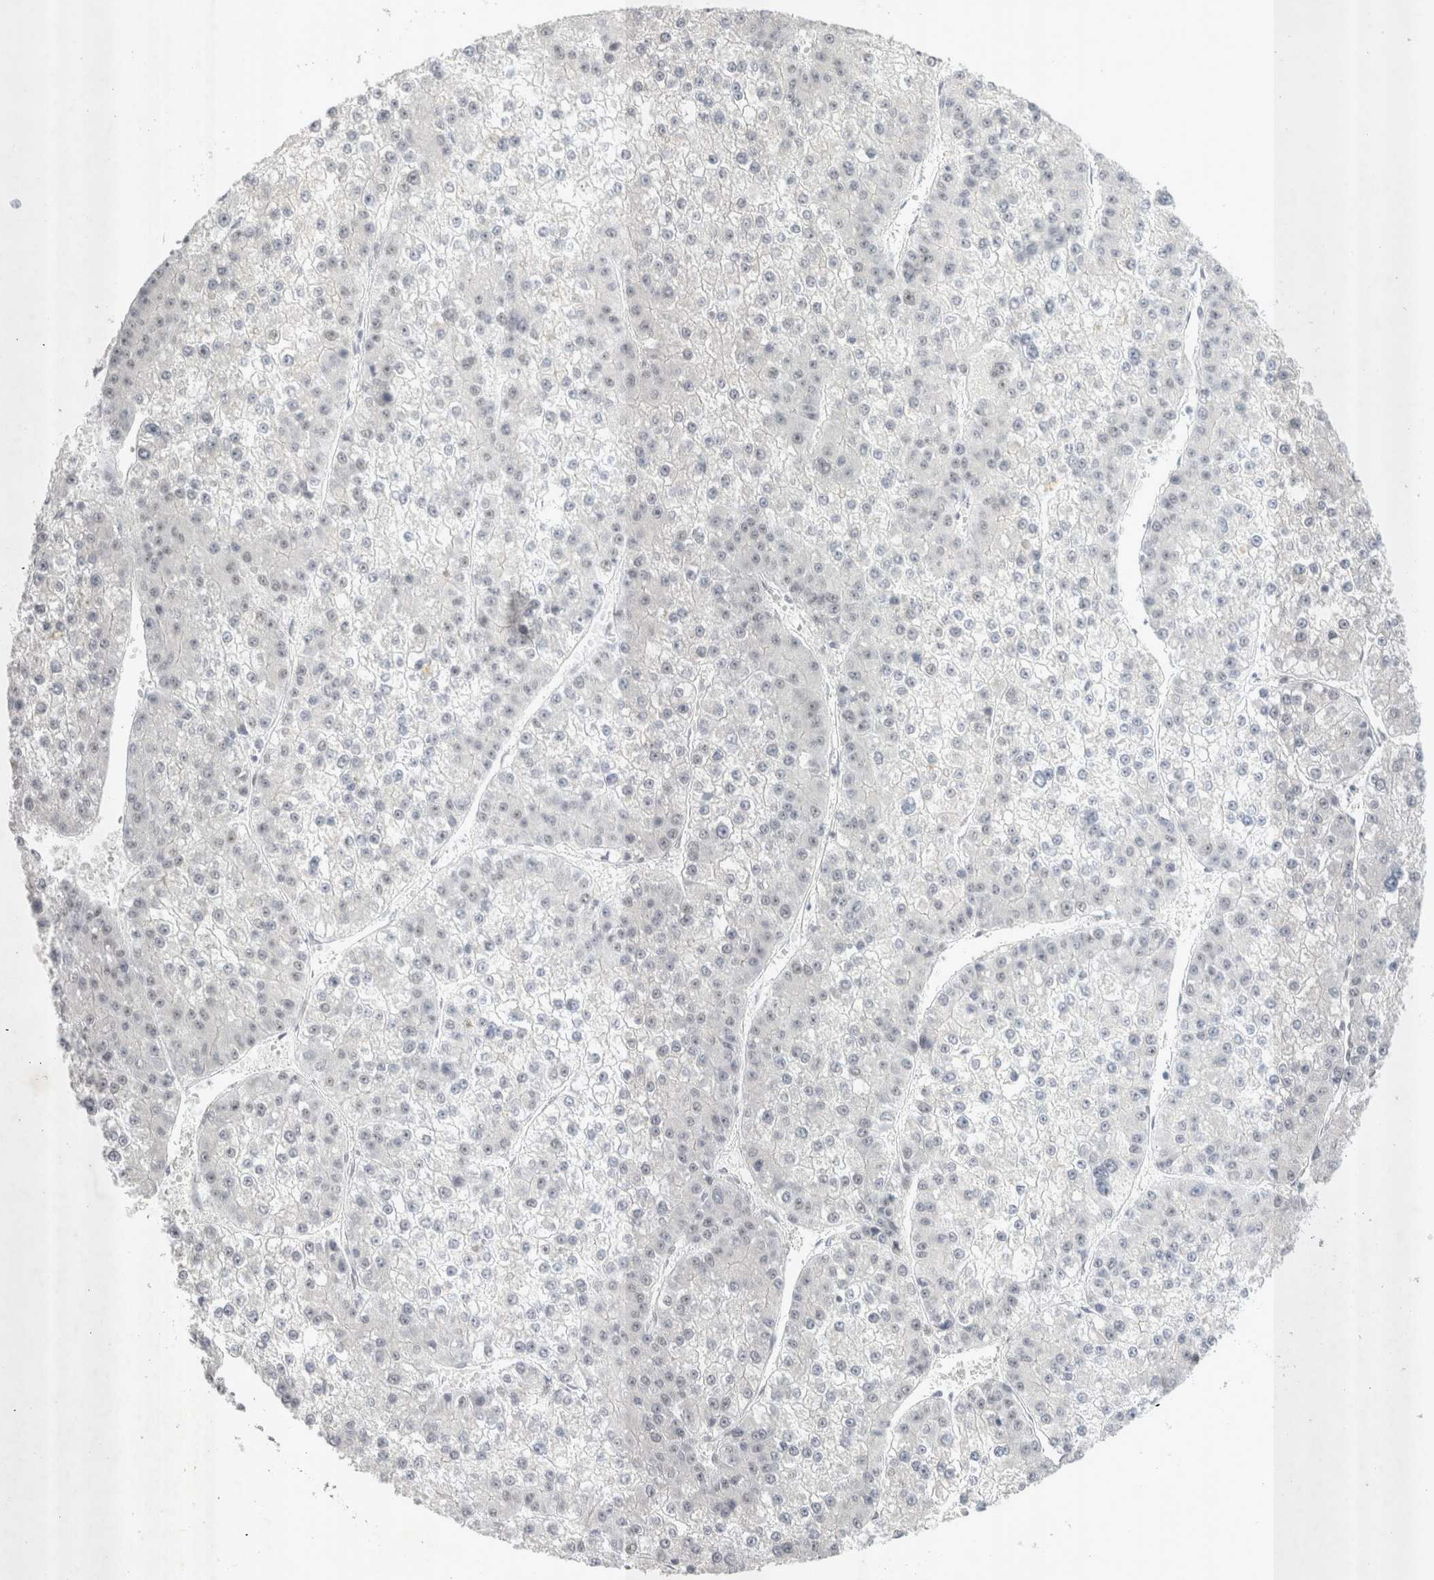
{"staining": {"intensity": "negative", "quantity": "none", "location": "none"}, "tissue": "liver cancer", "cell_type": "Tumor cells", "image_type": "cancer", "snomed": [{"axis": "morphology", "description": "Carcinoma, Hepatocellular, NOS"}, {"axis": "topography", "description": "Liver"}], "caption": "The histopathology image demonstrates no staining of tumor cells in liver cancer (hepatocellular carcinoma).", "gene": "RECQL4", "patient": {"sex": "female", "age": 73}}